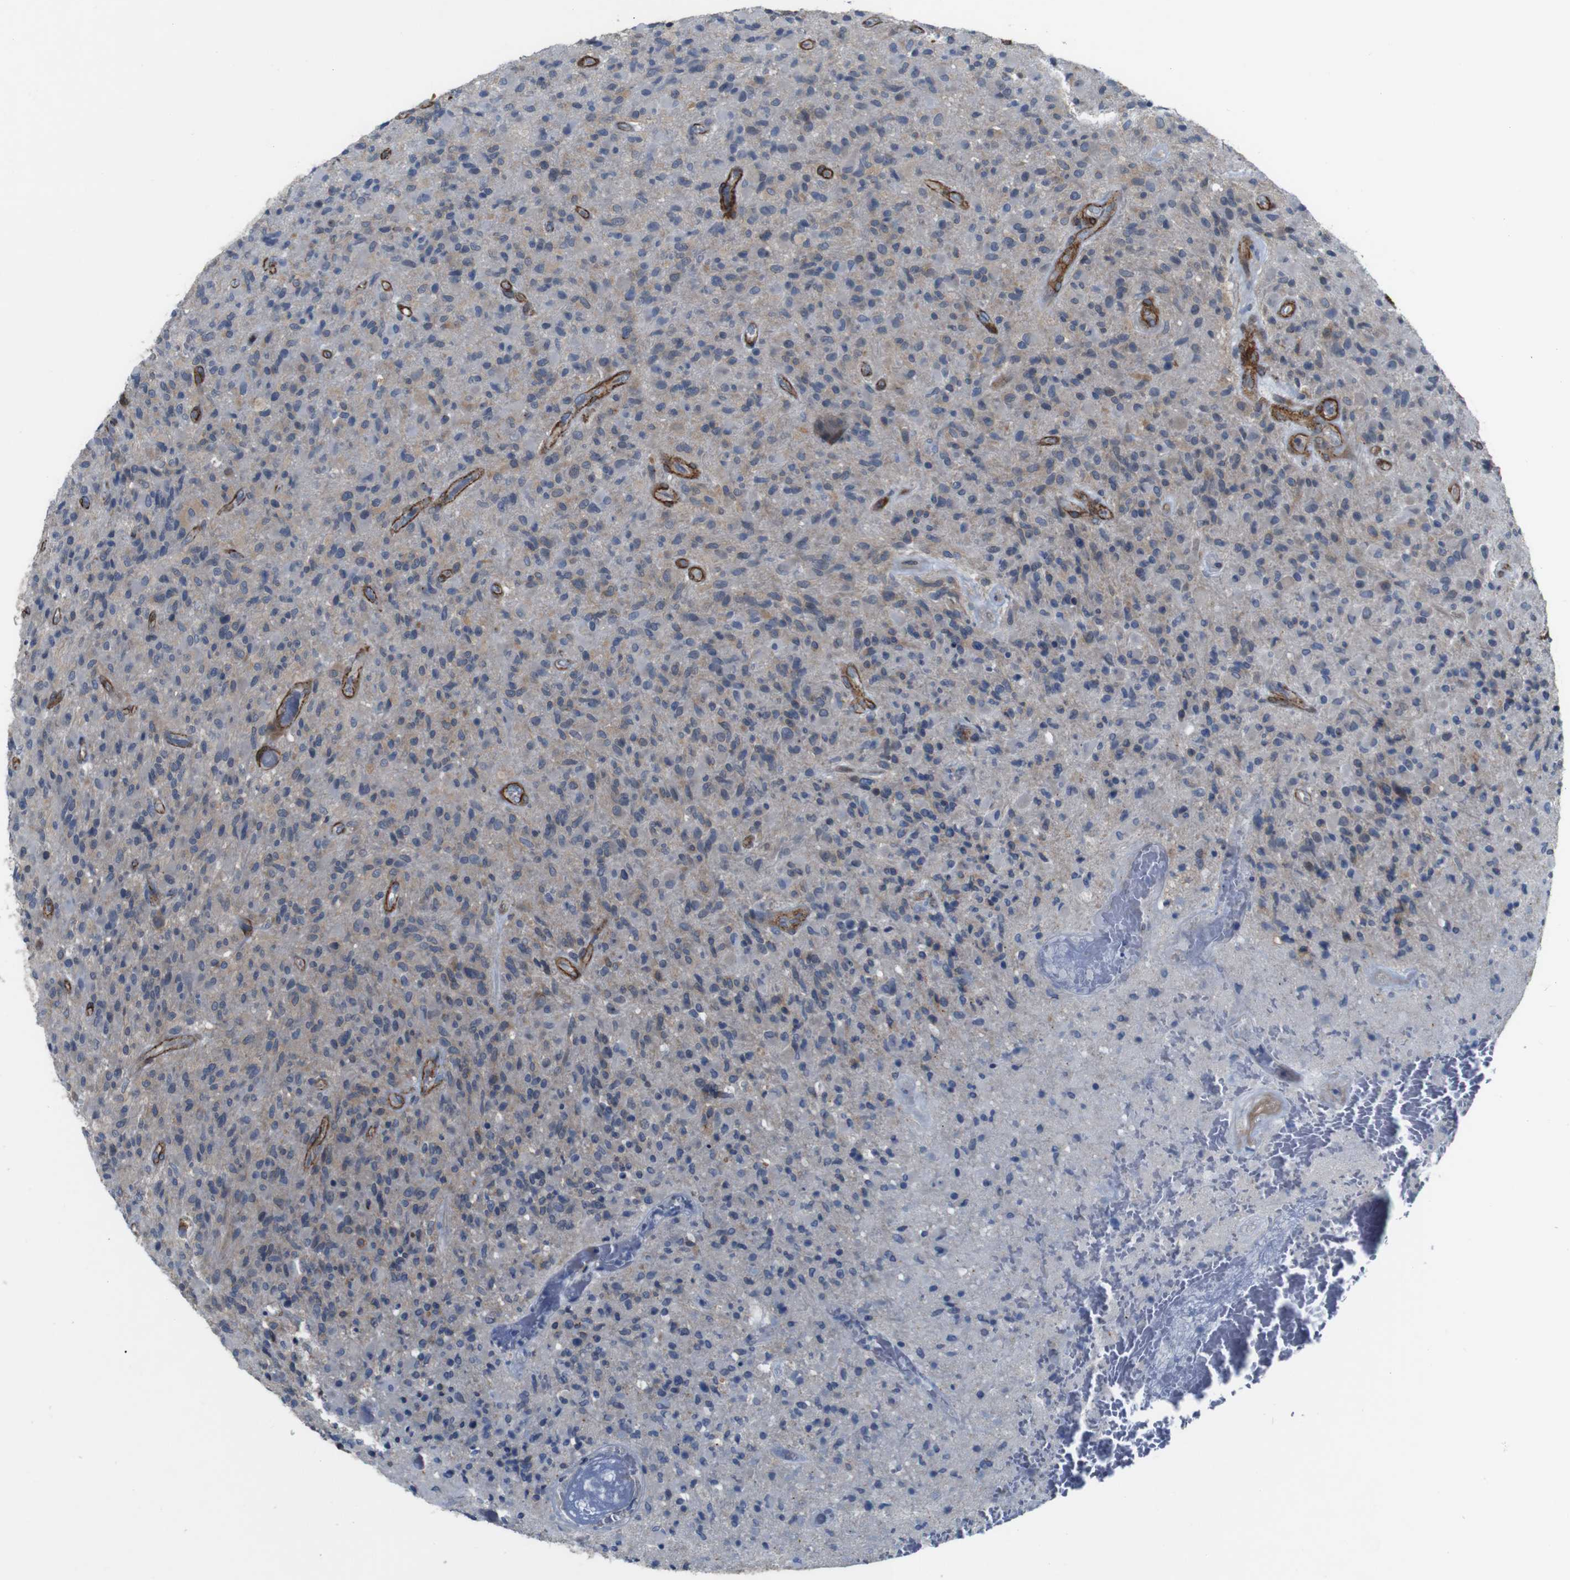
{"staining": {"intensity": "weak", "quantity": "25%-75%", "location": "none"}, "tissue": "glioma", "cell_type": "Tumor cells", "image_type": "cancer", "snomed": [{"axis": "morphology", "description": "Glioma, malignant, High grade"}, {"axis": "topography", "description": "Brain"}], "caption": "Glioma stained with a protein marker exhibits weak staining in tumor cells.", "gene": "GGT7", "patient": {"sex": "male", "age": 71}}